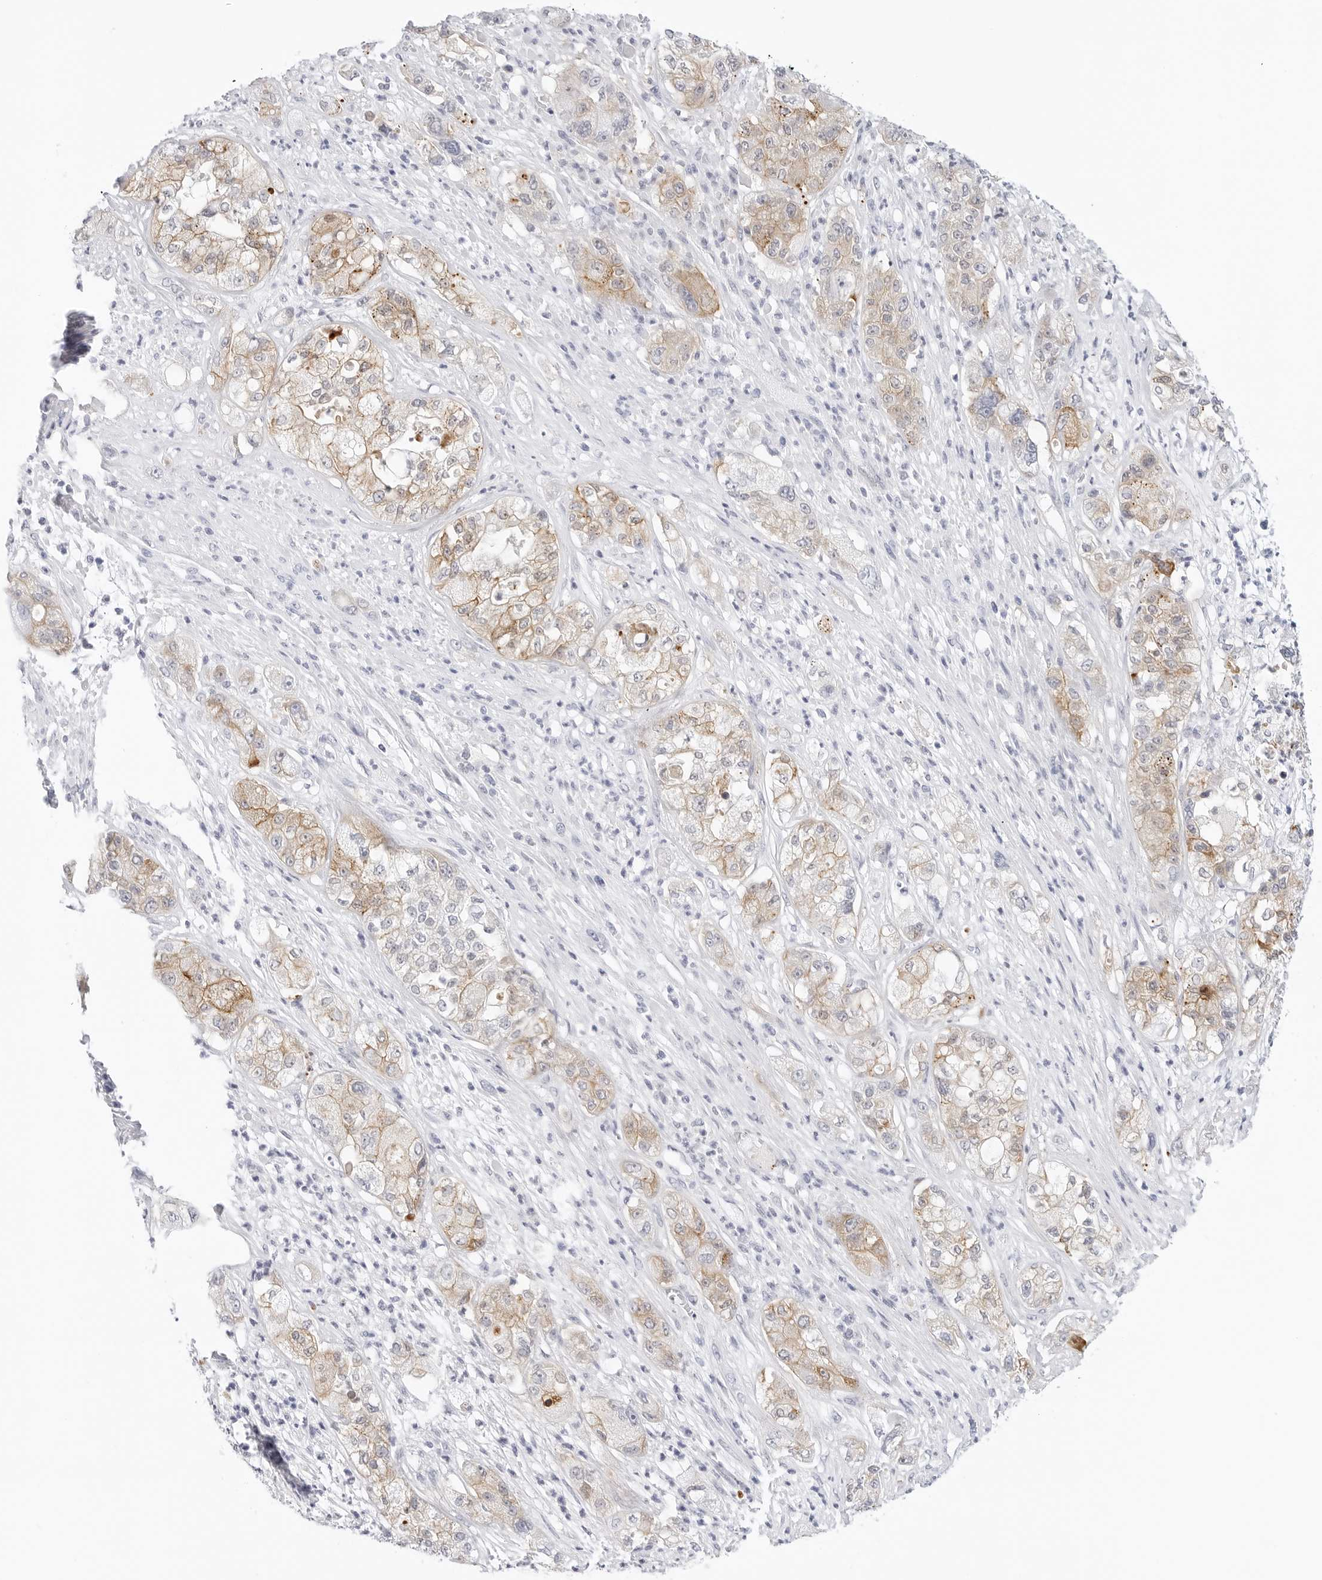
{"staining": {"intensity": "weak", "quantity": ">75%", "location": "cytoplasmic/membranous"}, "tissue": "pancreatic cancer", "cell_type": "Tumor cells", "image_type": "cancer", "snomed": [{"axis": "morphology", "description": "Adenocarcinoma, NOS"}, {"axis": "topography", "description": "Pancreas"}], "caption": "Immunohistochemical staining of pancreatic adenocarcinoma demonstrates low levels of weak cytoplasmic/membranous protein positivity in about >75% of tumor cells.", "gene": "SLC19A1", "patient": {"sex": "female", "age": 78}}